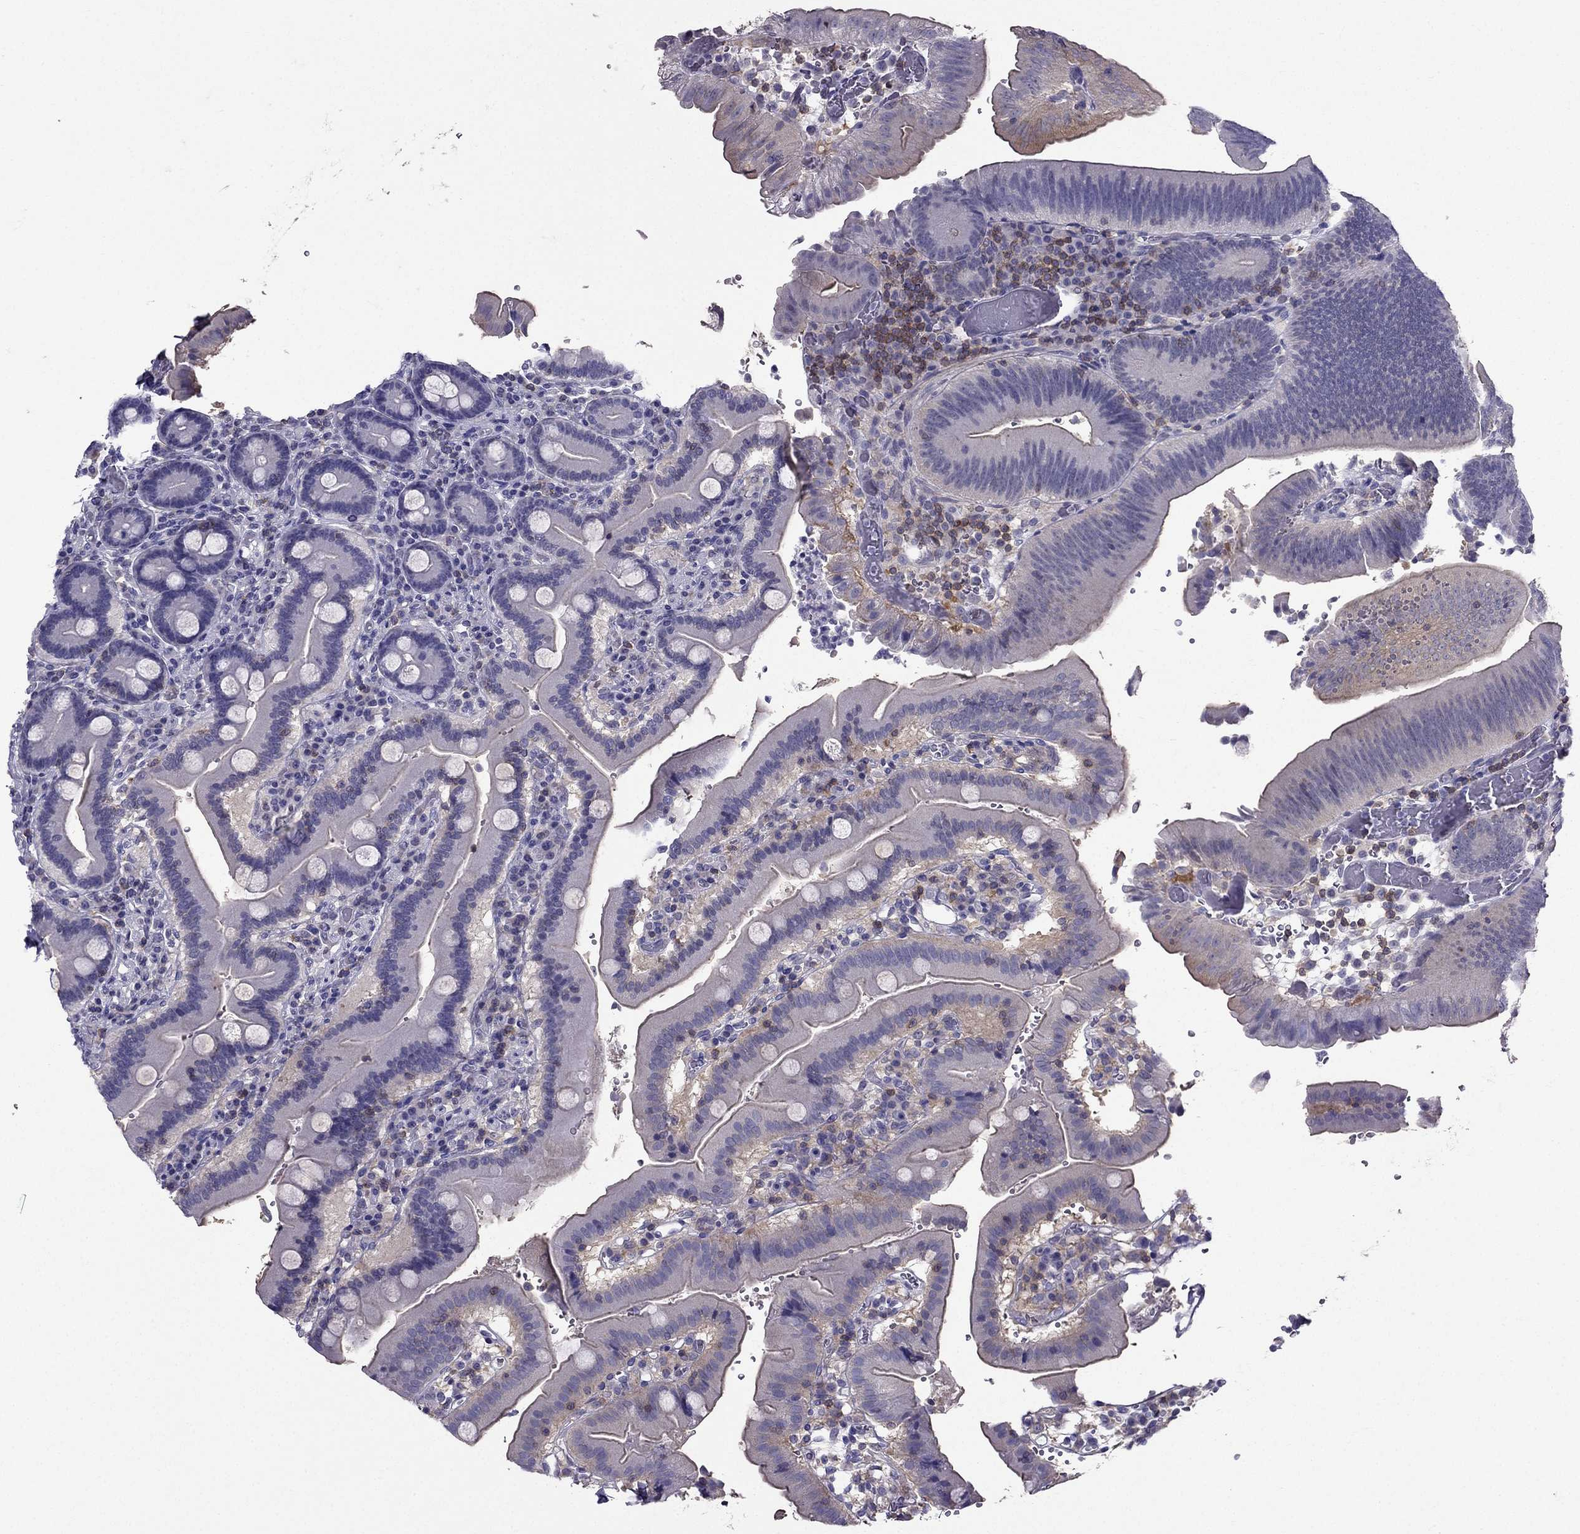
{"staining": {"intensity": "weak", "quantity": "<25%", "location": "cytoplasmic/membranous"}, "tissue": "duodenum", "cell_type": "Glandular cells", "image_type": "normal", "snomed": [{"axis": "morphology", "description": "Normal tissue, NOS"}, {"axis": "topography", "description": "Duodenum"}], "caption": "IHC micrograph of unremarkable duodenum stained for a protein (brown), which shows no expression in glandular cells.", "gene": "AAK1", "patient": {"sex": "female", "age": 62}}